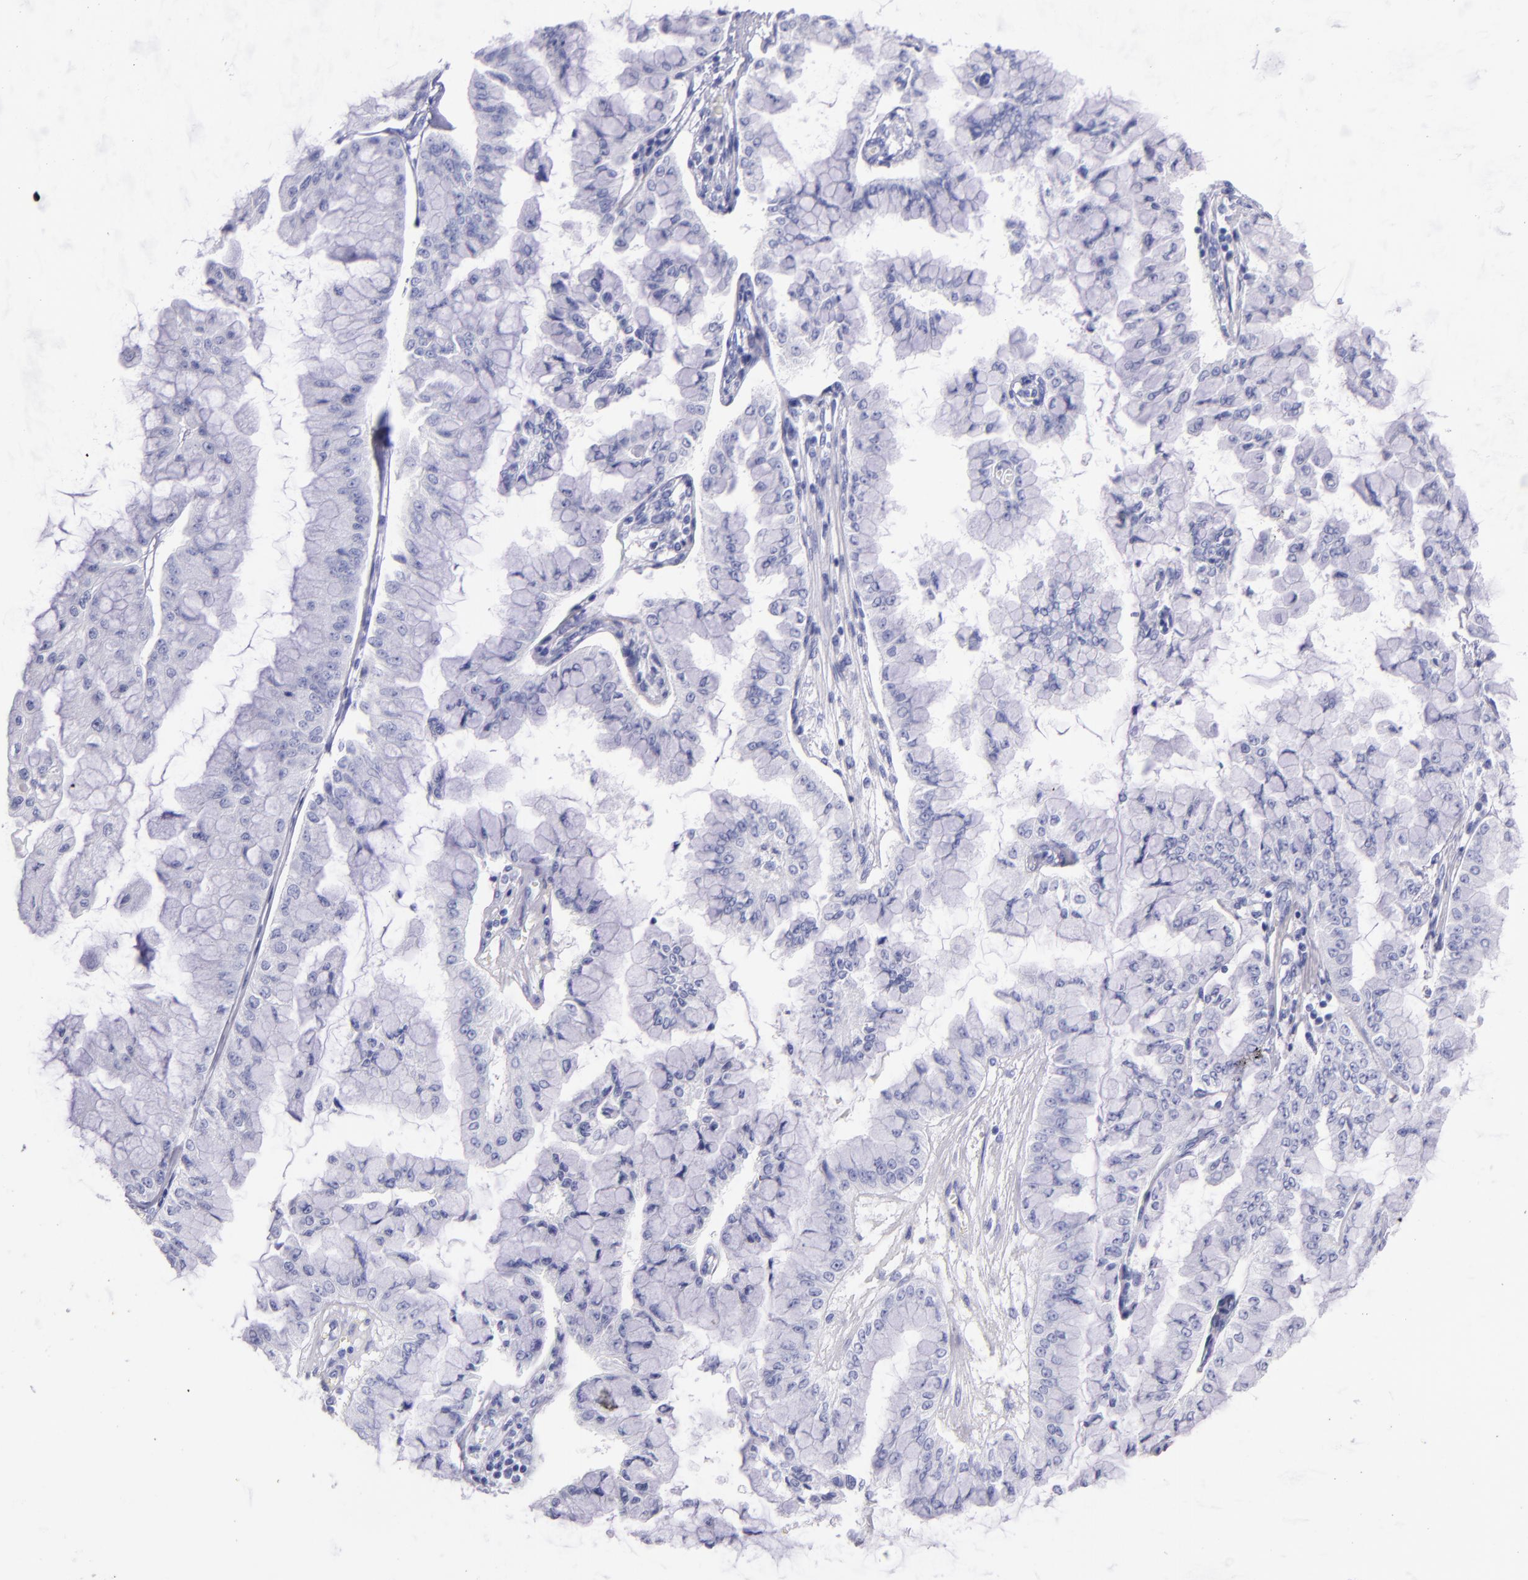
{"staining": {"intensity": "negative", "quantity": "none", "location": "none"}, "tissue": "liver cancer", "cell_type": "Tumor cells", "image_type": "cancer", "snomed": [{"axis": "morphology", "description": "Cholangiocarcinoma"}, {"axis": "topography", "description": "Liver"}], "caption": "IHC histopathology image of neoplastic tissue: human liver cholangiocarcinoma stained with DAB (3,3'-diaminobenzidine) demonstrates no significant protein staining in tumor cells.", "gene": "SFTPA2", "patient": {"sex": "female", "age": 79}}